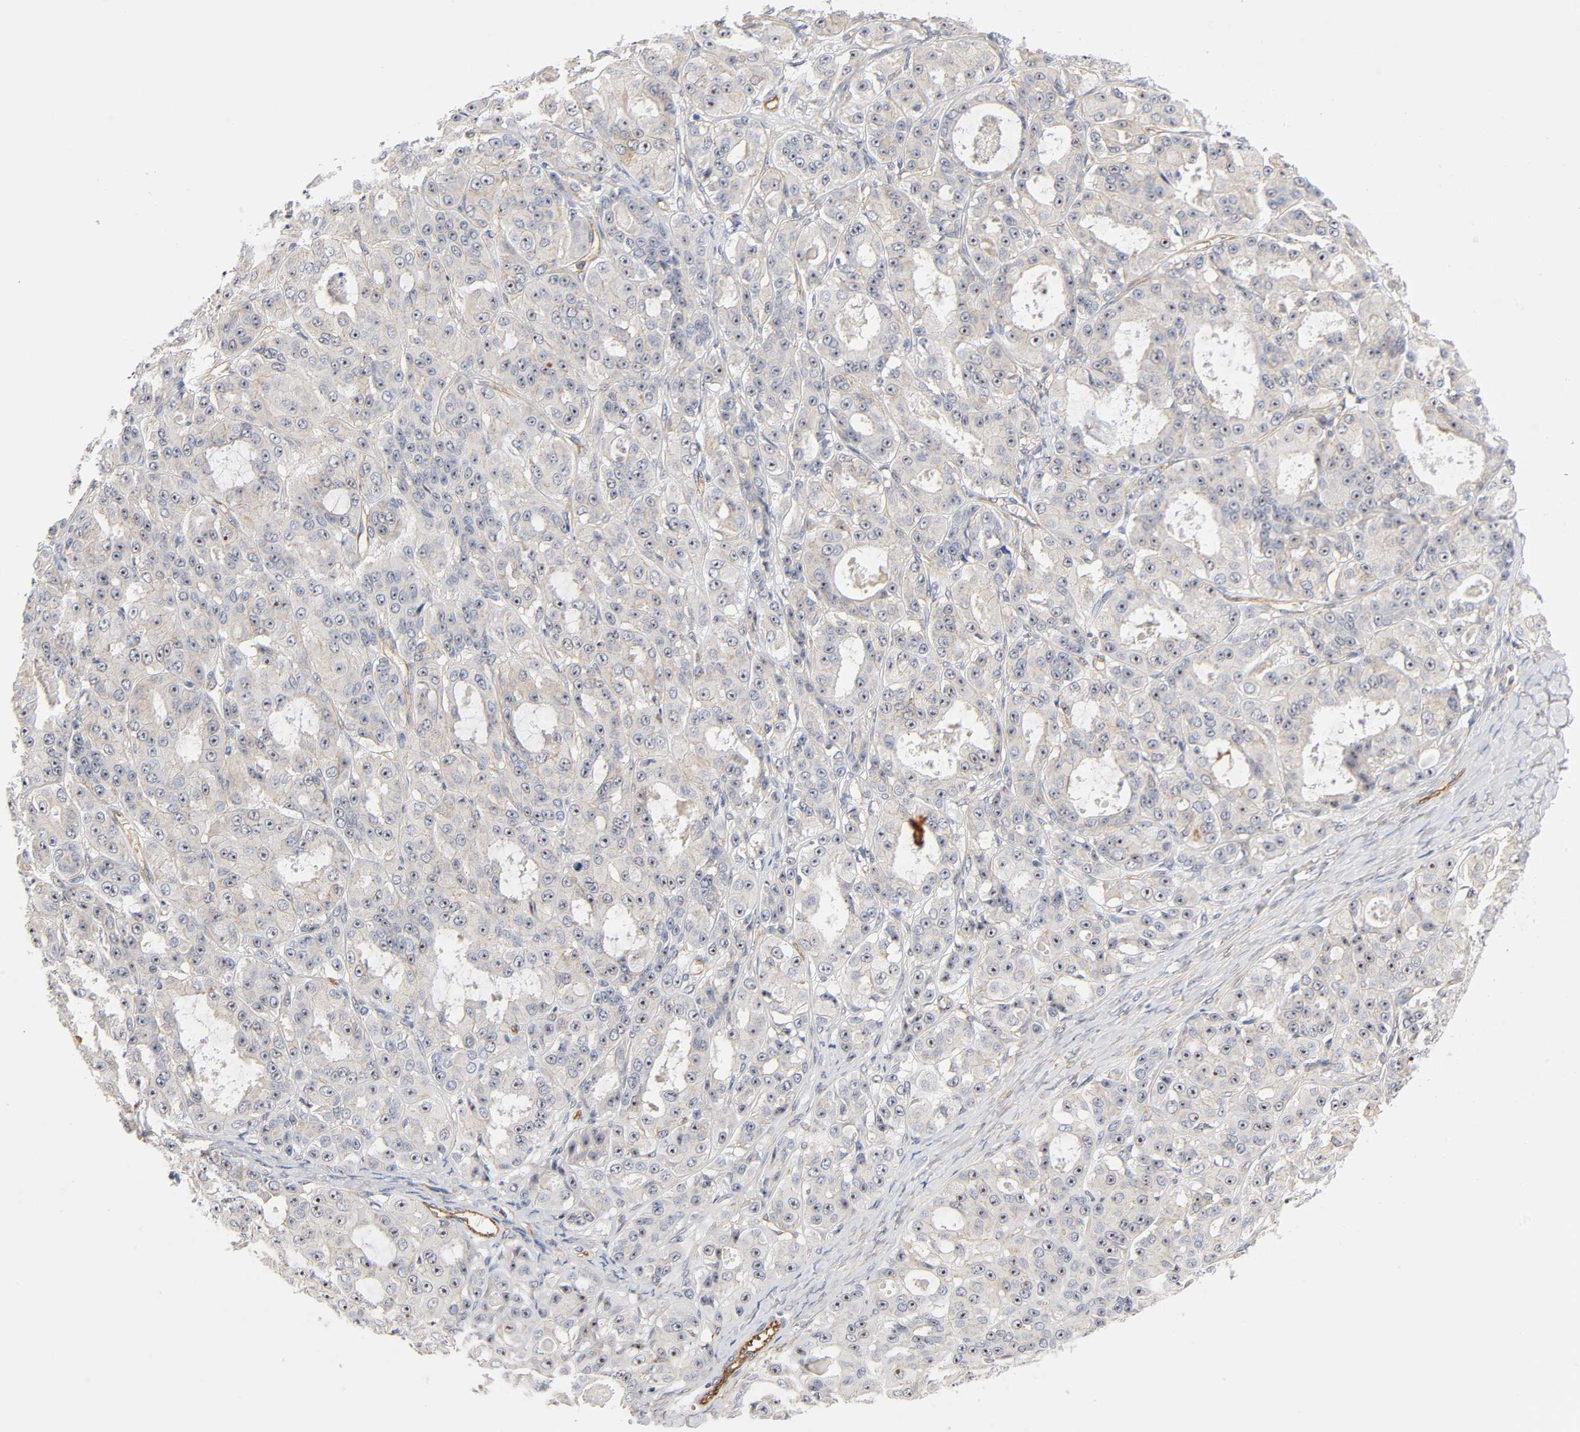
{"staining": {"intensity": "moderate", "quantity": "25%-75%", "location": "cytoplasmic/membranous,nuclear"}, "tissue": "ovarian cancer", "cell_type": "Tumor cells", "image_type": "cancer", "snomed": [{"axis": "morphology", "description": "Carcinoma, endometroid"}, {"axis": "topography", "description": "Ovary"}], "caption": "Tumor cells show medium levels of moderate cytoplasmic/membranous and nuclear expression in about 25%-75% of cells in human ovarian cancer (endometroid carcinoma).", "gene": "PLD1", "patient": {"sex": "female", "age": 61}}